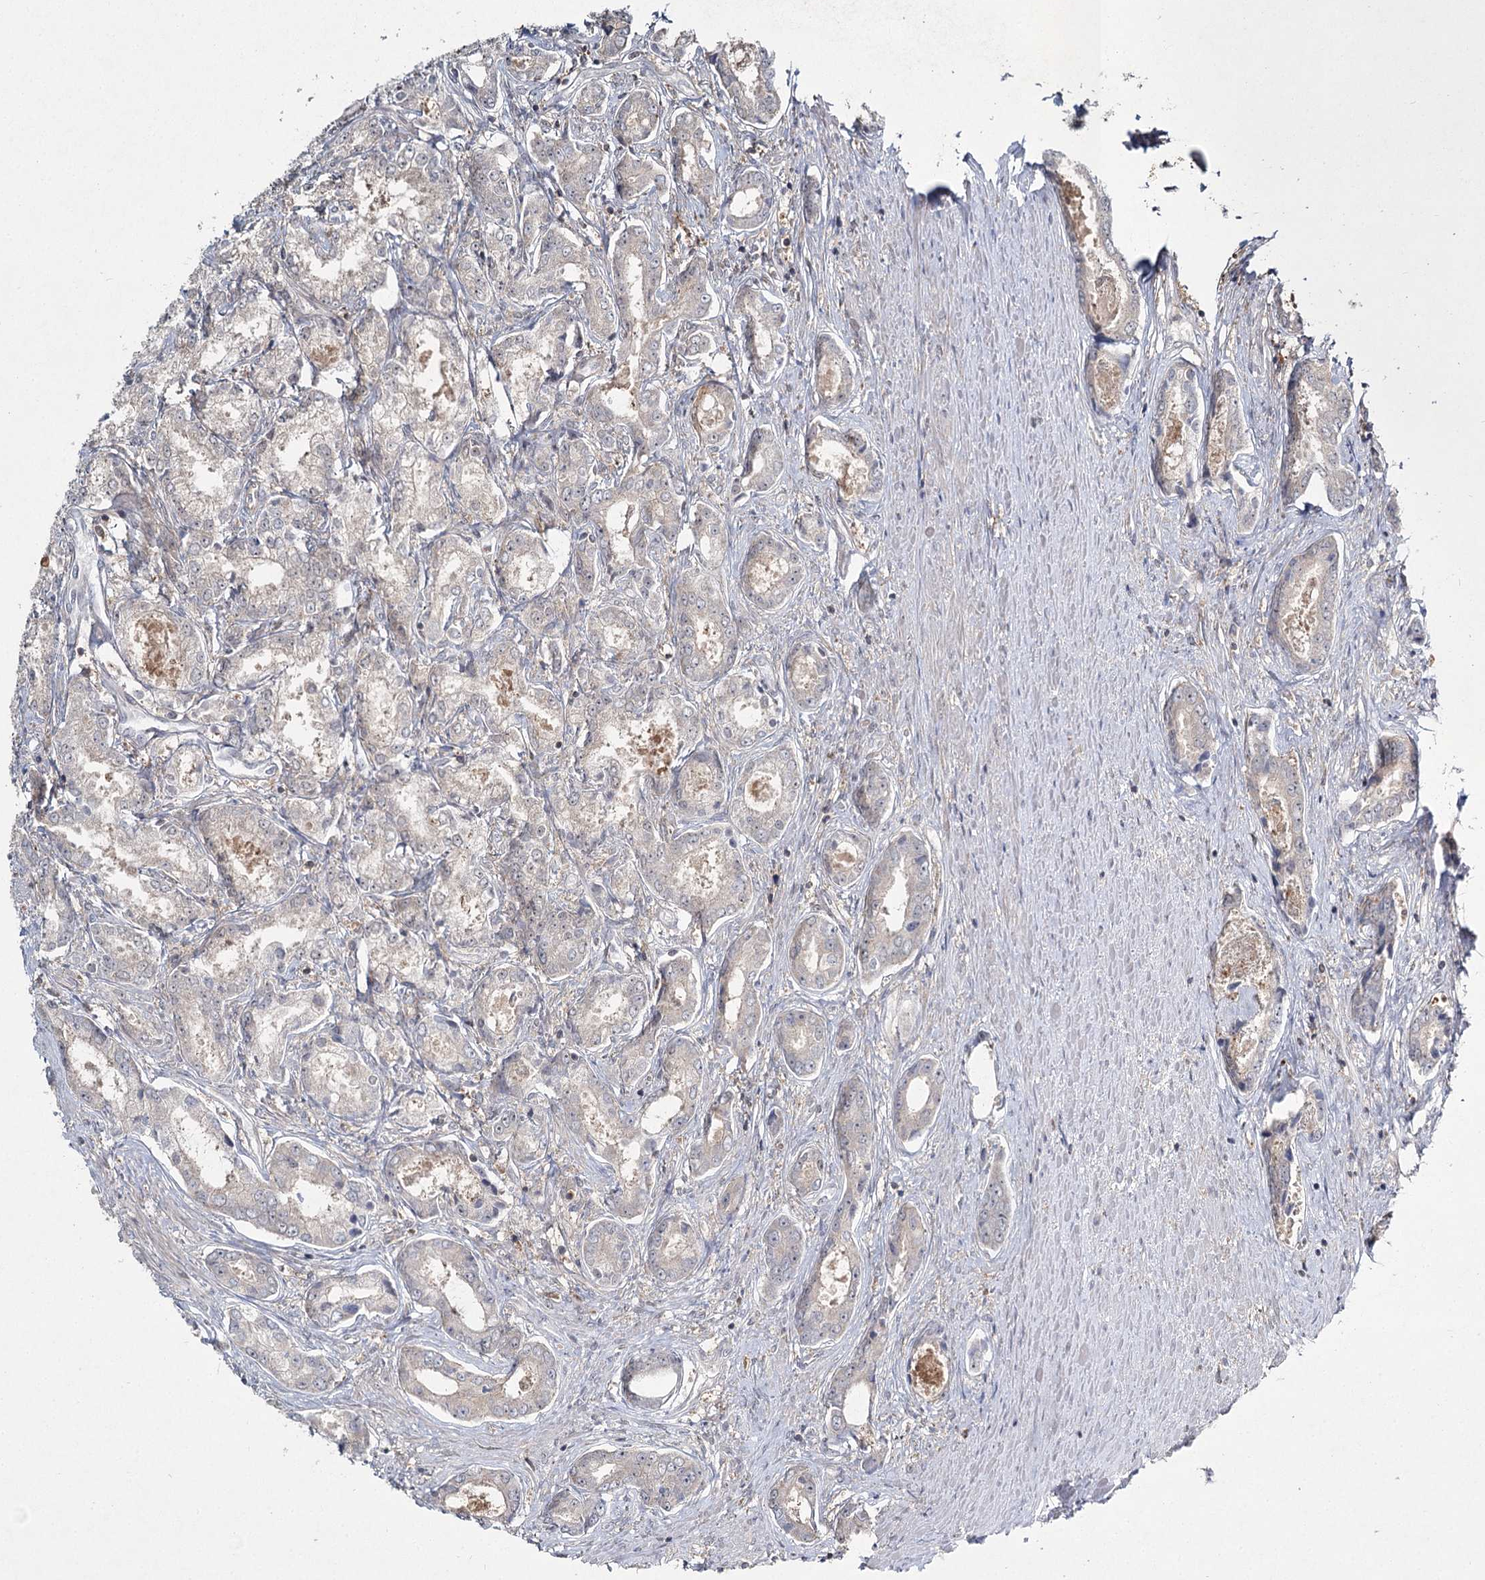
{"staining": {"intensity": "negative", "quantity": "none", "location": "none"}, "tissue": "prostate cancer", "cell_type": "Tumor cells", "image_type": "cancer", "snomed": [{"axis": "morphology", "description": "Adenocarcinoma, Low grade"}, {"axis": "topography", "description": "Prostate"}], "caption": "IHC micrograph of human prostate cancer (low-grade adenocarcinoma) stained for a protein (brown), which exhibits no staining in tumor cells.", "gene": "WDR44", "patient": {"sex": "male", "age": 68}}